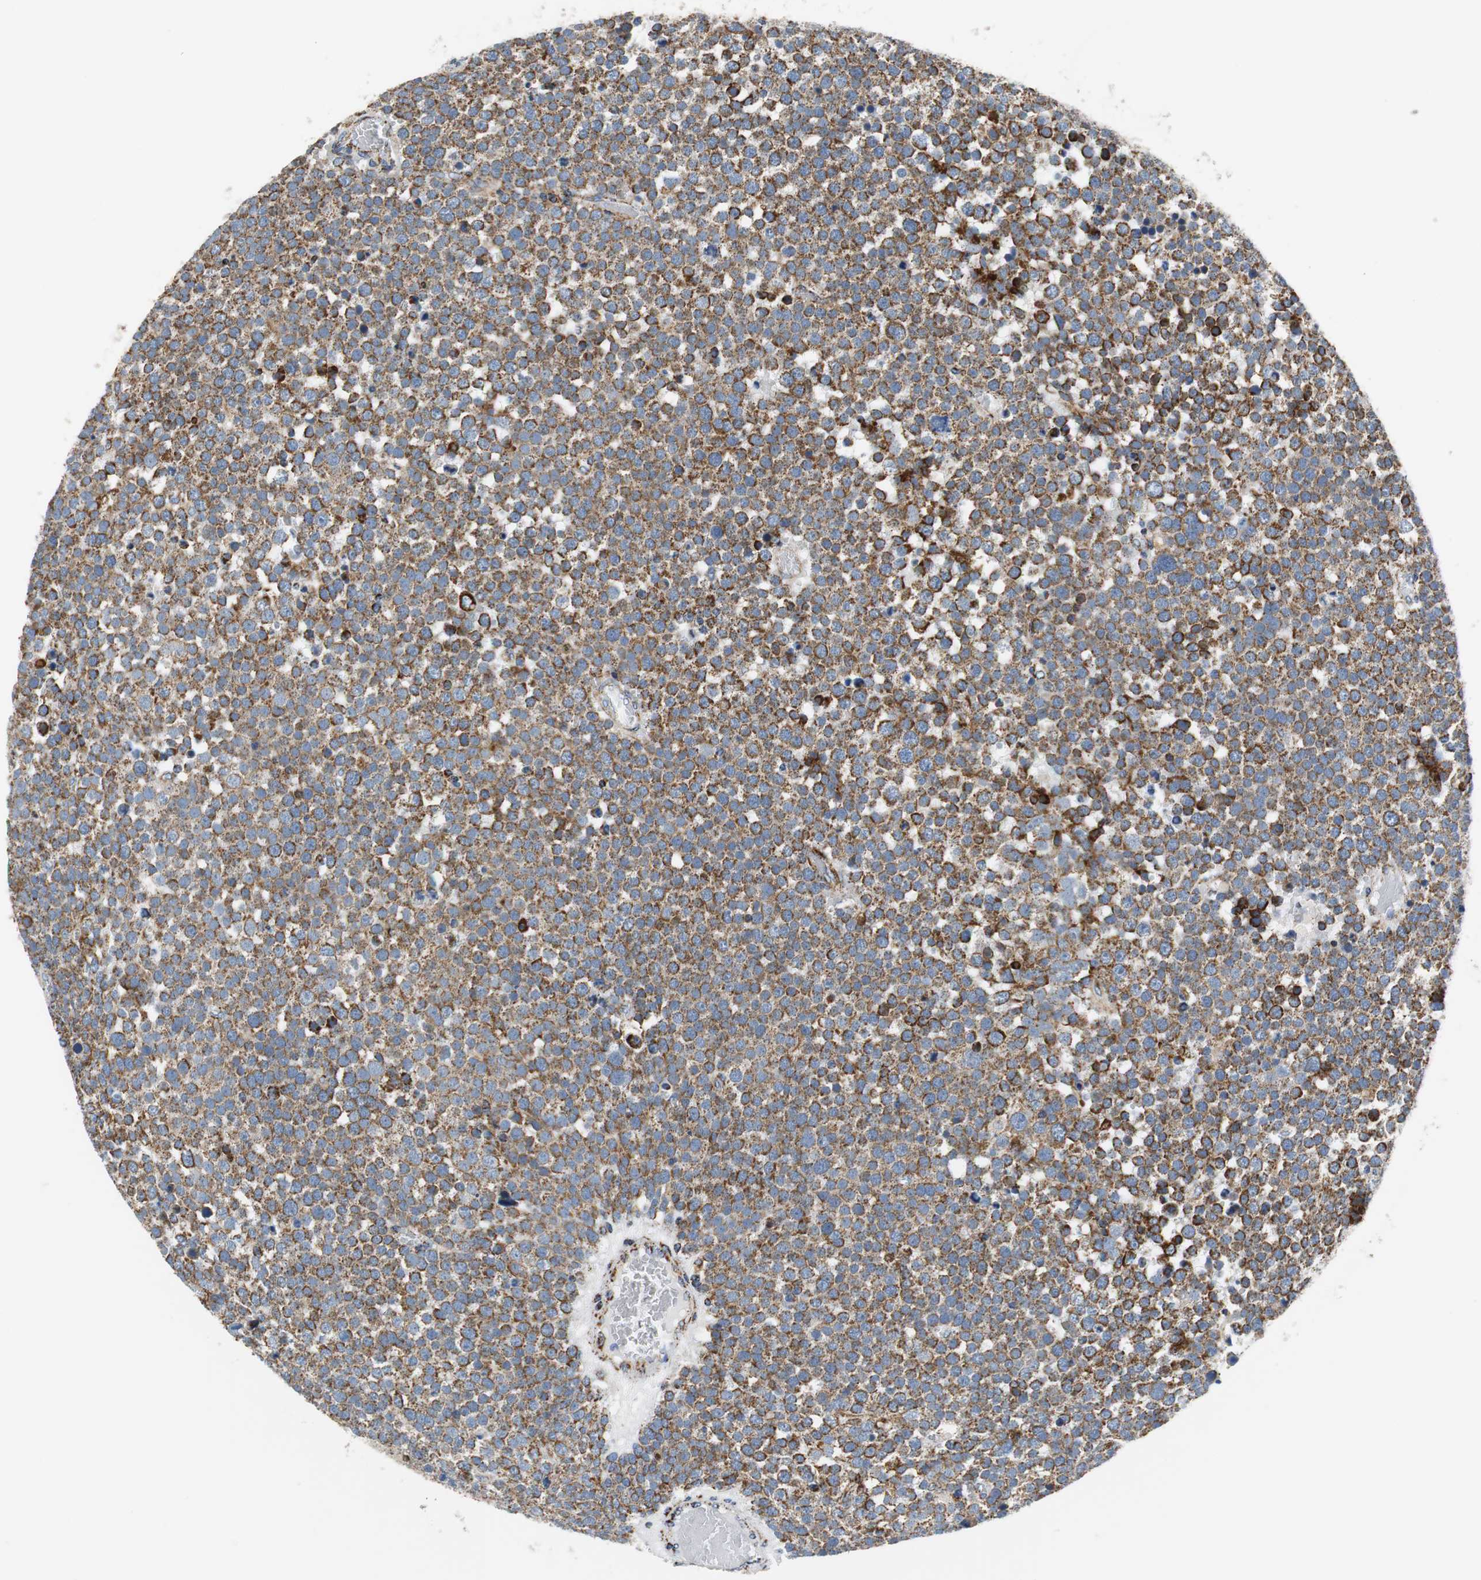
{"staining": {"intensity": "strong", "quantity": ">75%", "location": "cytoplasmic/membranous"}, "tissue": "testis cancer", "cell_type": "Tumor cells", "image_type": "cancer", "snomed": [{"axis": "morphology", "description": "Seminoma, NOS"}, {"axis": "topography", "description": "Testis"}], "caption": "Protein staining of testis cancer (seminoma) tissue reveals strong cytoplasmic/membranous staining in approximately >75% of tumor cells.", "gene": "C1QTNF7", "patient": {"sex": "male", "age": 71}}